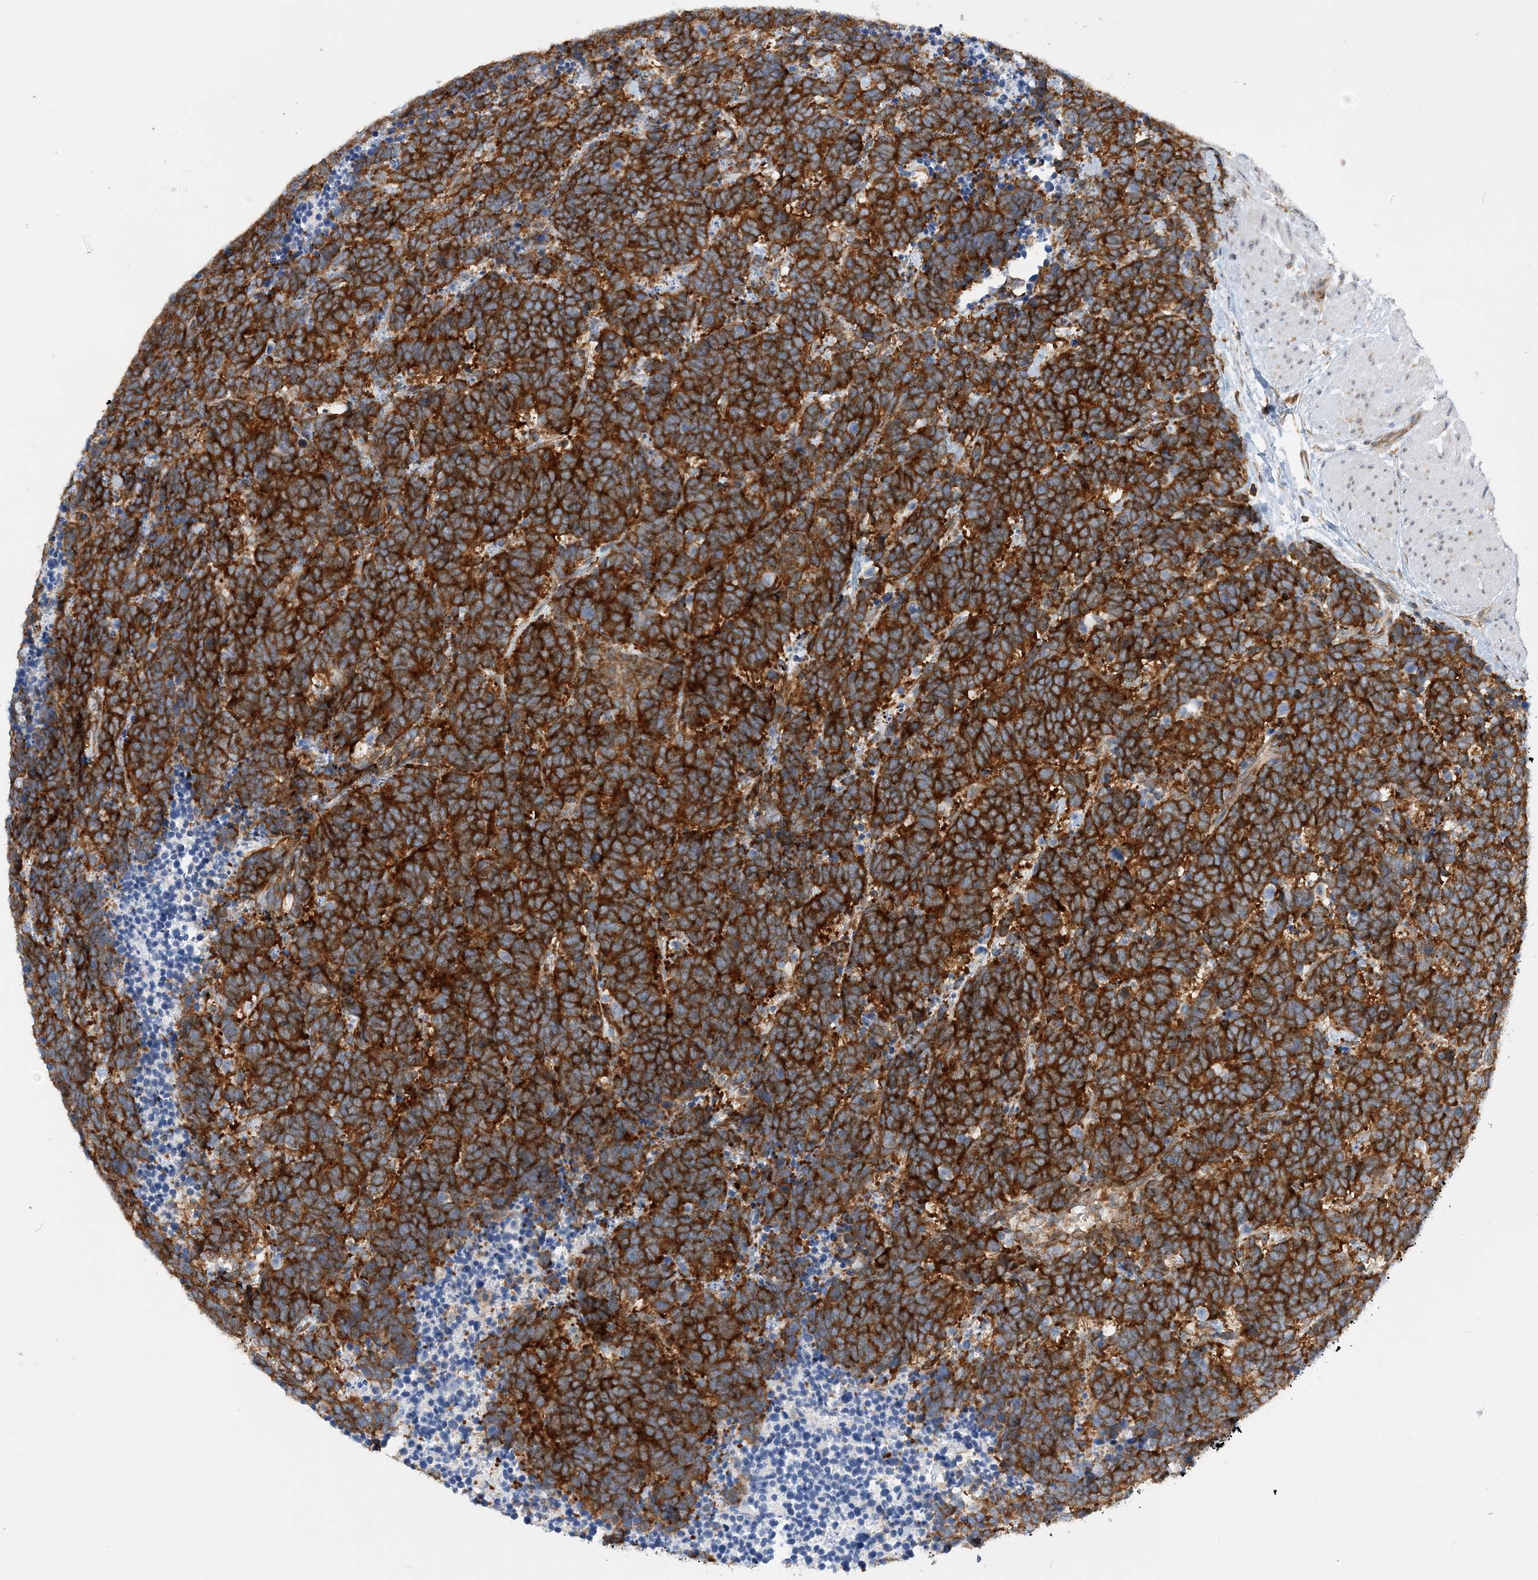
{"staining": {"intensity": "strong", "quantity": ">75%", "location": "cytoplasmic/membranous"}, "tissue": "carcinoid", "cell_type": "Tumor cells", "image_type": "cancer", "snomed": [{"axis": "morphology", "description": "Carcinoma, NOS"}, {"axis": "morphology", "description": "Carcinoid, malignant, NOS"}, {"axis": "topography", "description": "Urinary bladder"}], "caption": "Carcinoid tissue exhibits strong cytoplasmic/membranous positivity in about >75% of tumor cells, visualized by immunohistochemistry. The protein is shown in brown color, while the nuclei are stained blue.", "gene": "LARP4B", "patient": {"sex": "male", "age": 57}}